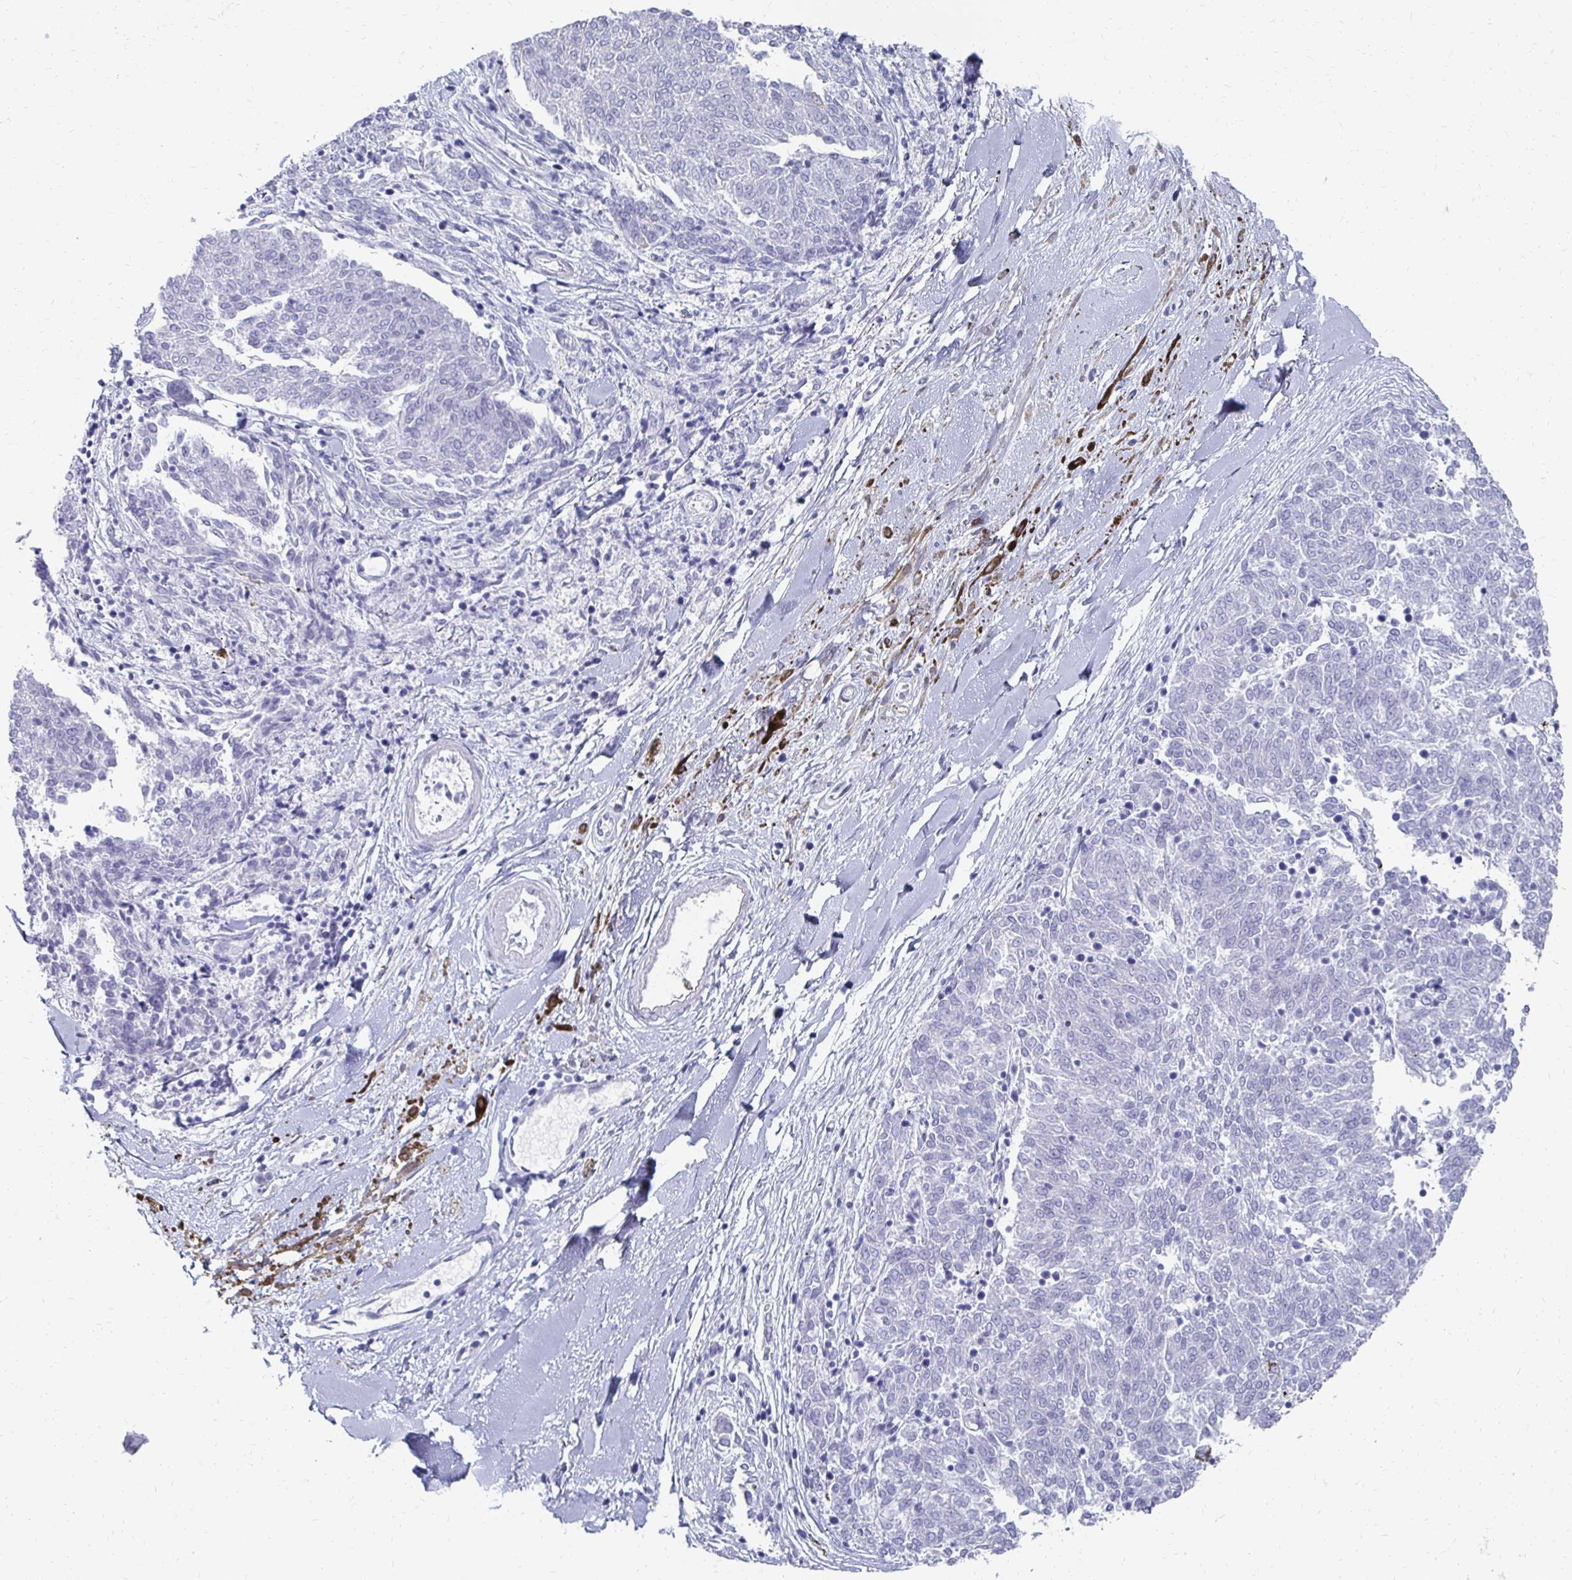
{"staining": {"intensity": "negative", "quantity": "none", "location": "none"}, "tissue": "melanoma", "cell_type": "Tumor cells", "image_type": "cancer", "snomed": [{"axis": "morphology", "description": "Malignant melanoma, NOS"}, {"axis": "topography", "description": "Skin"}], "caption": "High power microscopy micrograph of an immunohistochemistry histopathology image of melanoma, revealing no significant expression in tumor cells.", "gene": "SYCP3", "patient": {"sex": "female", "age": 72}}